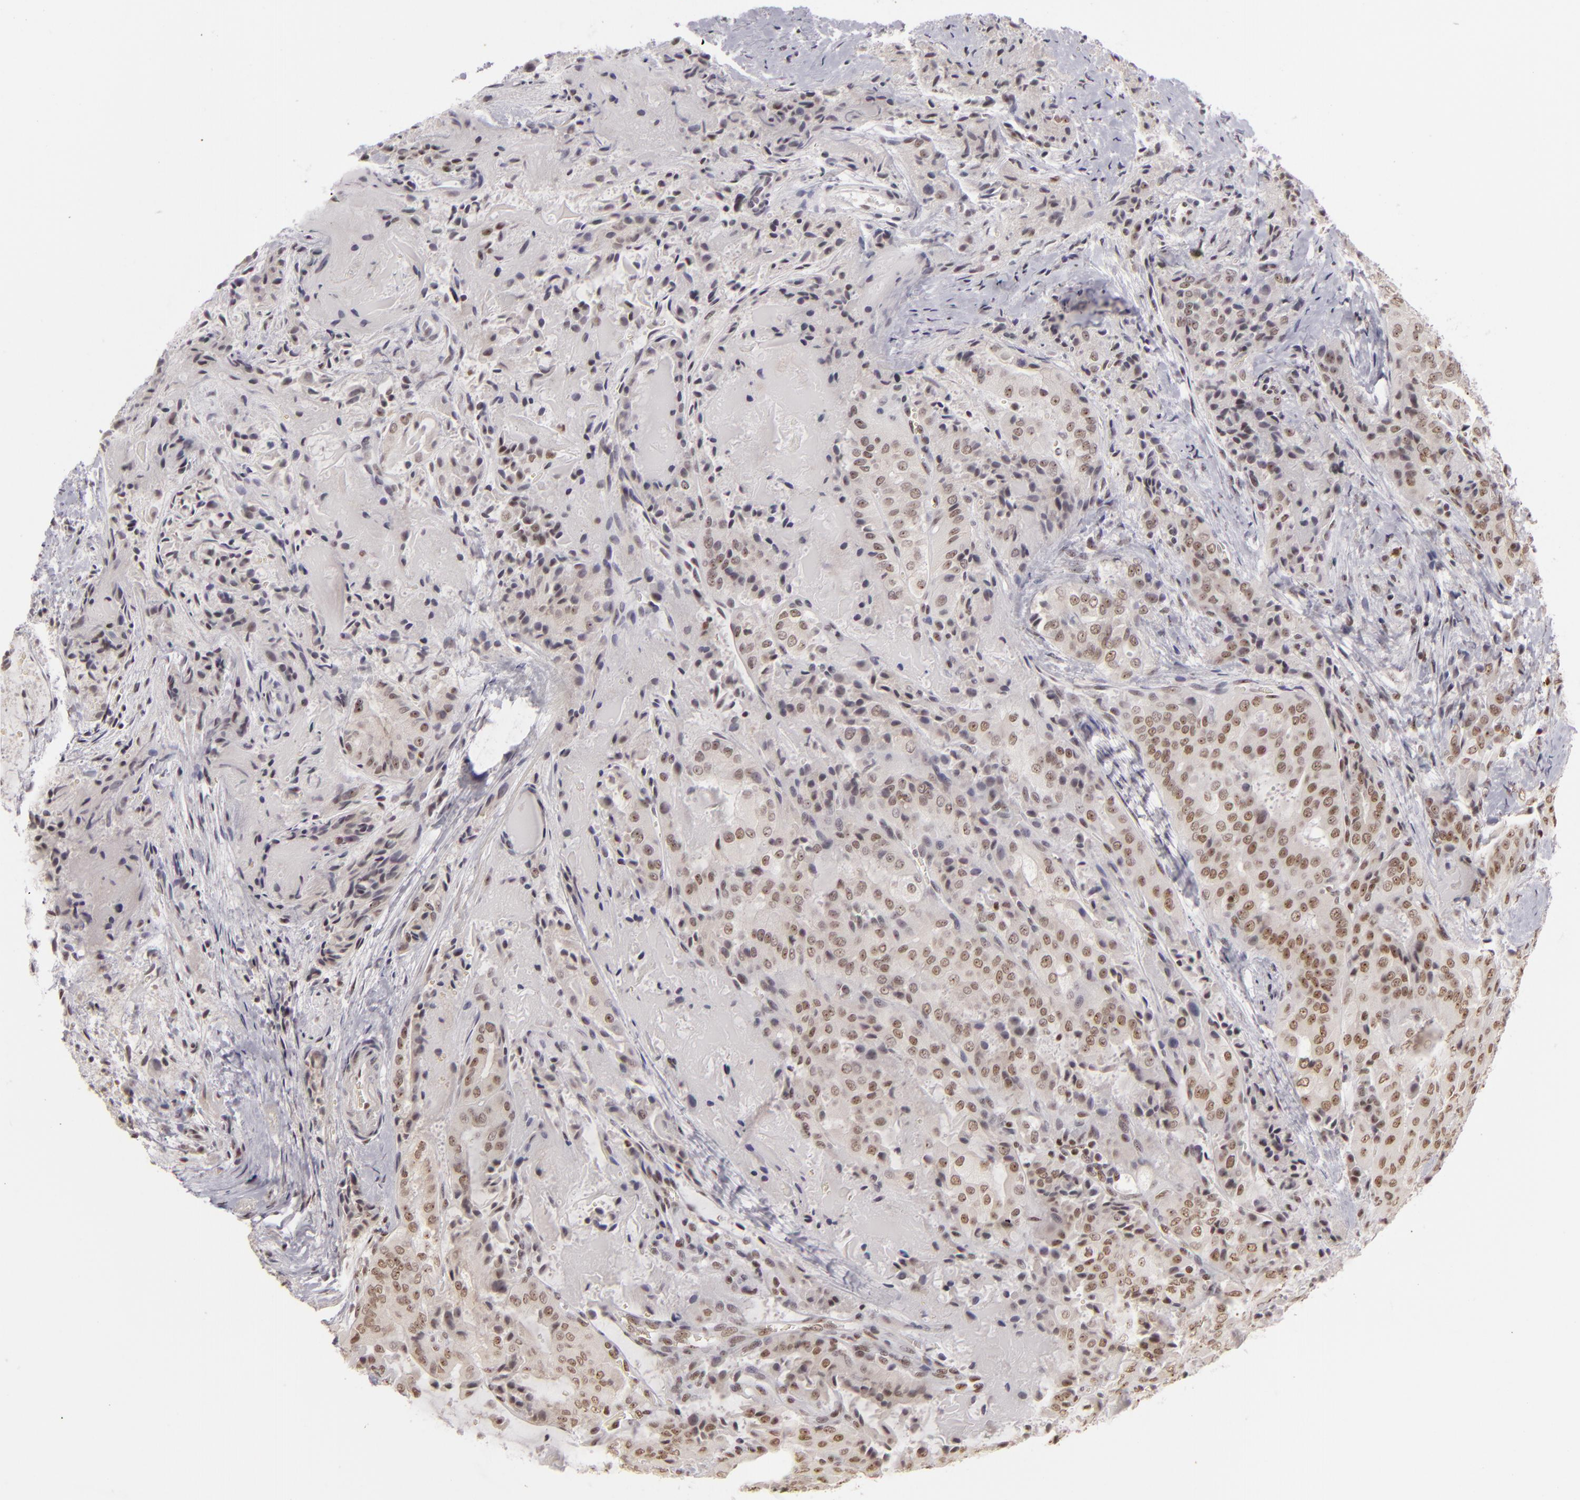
{"staining": {"intensity": "weak", "quantity": ">75%", "location": "nuclear"}, "tissue": "thyroid cancer", "cell_type": "Tumor cells", "image_type": "cancer", "snomed": [{"axis": "morphology", "description": "Papillary adenocarcinoma, NOS"}, {"axis": "topography", "description": "Thyroid gland"}], "caption": "Thyroid papillary adenocarcinoma stained with a brown dye exhibits weak nuclear positive expression in about >75% of tumor cells.", "gene": "DAXX", "patient": {"sex": "female", "age": 71}}